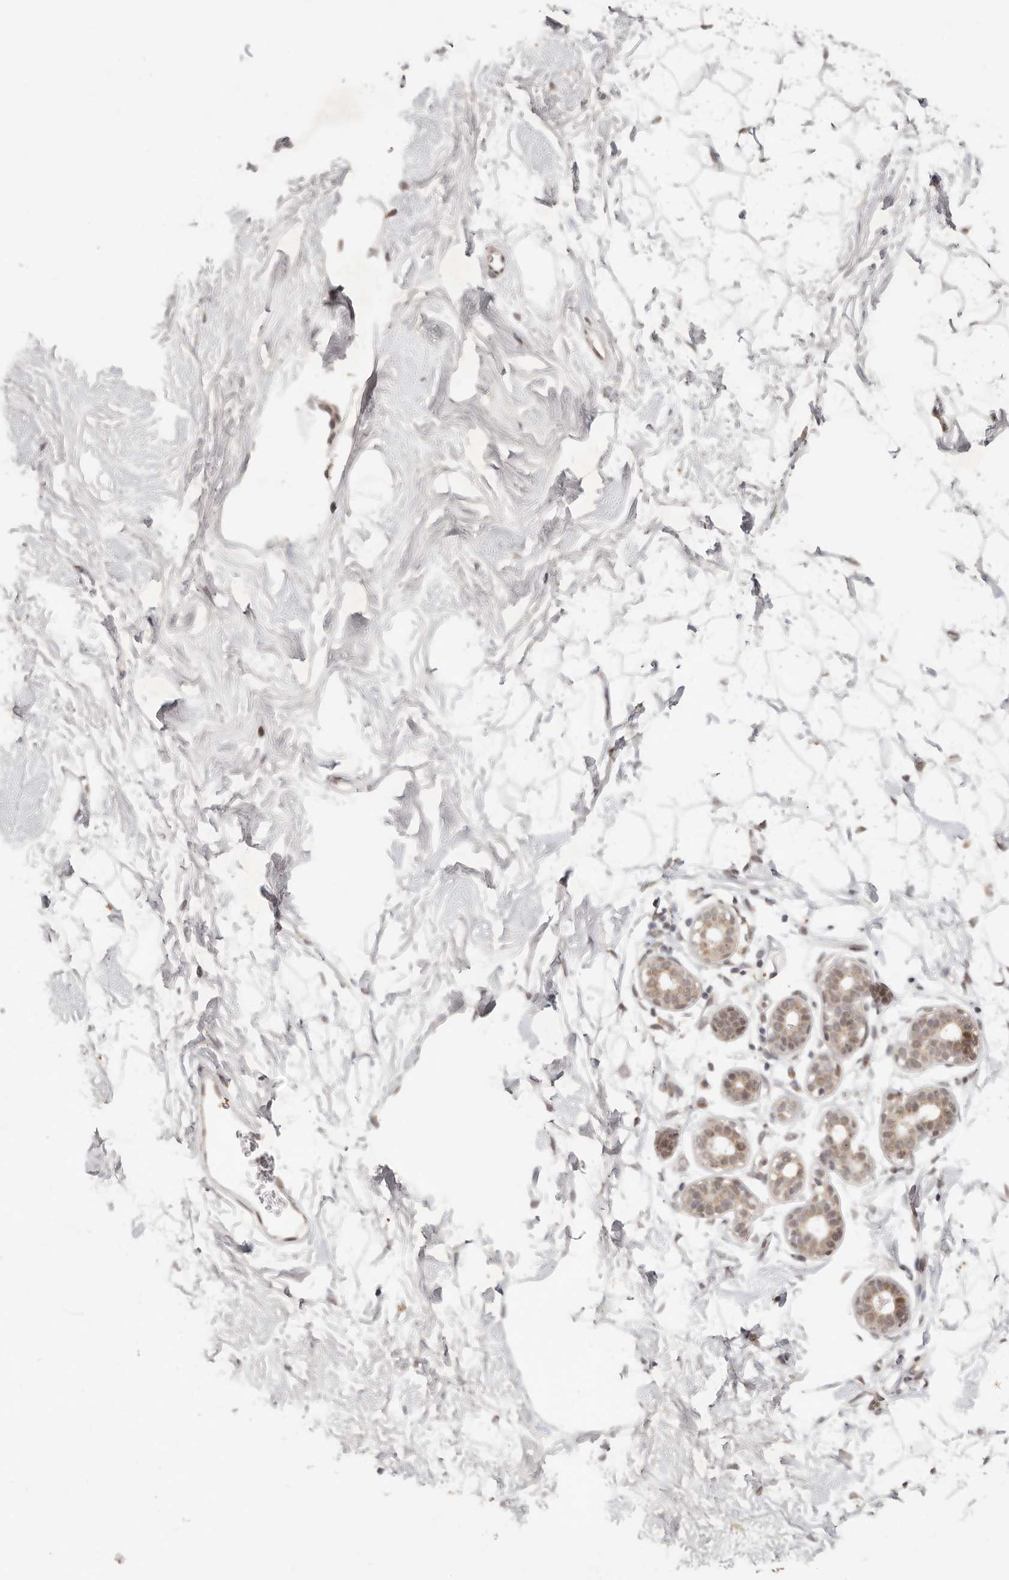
{"staining": {"intensity": "weak", "quantity": "25%-75%", "location": "cytoplasmic/membranous,nuclear"}, "tissue": "breast", "cell_type": "Adipocytes", "image_type": "normal", "snomed": [{"axis": "morphology", "description": "Normal tissue, NOS"}, {"axis": "topography", "description": "Breast"}], "caption": "A brown stain highlights weak cytoplasmic/membranous,nuclear expression of a protein in adipocytes of unremarkable breast.", "gene": "LRRC75A", "patient": {"sex": "female", "age": 26}}